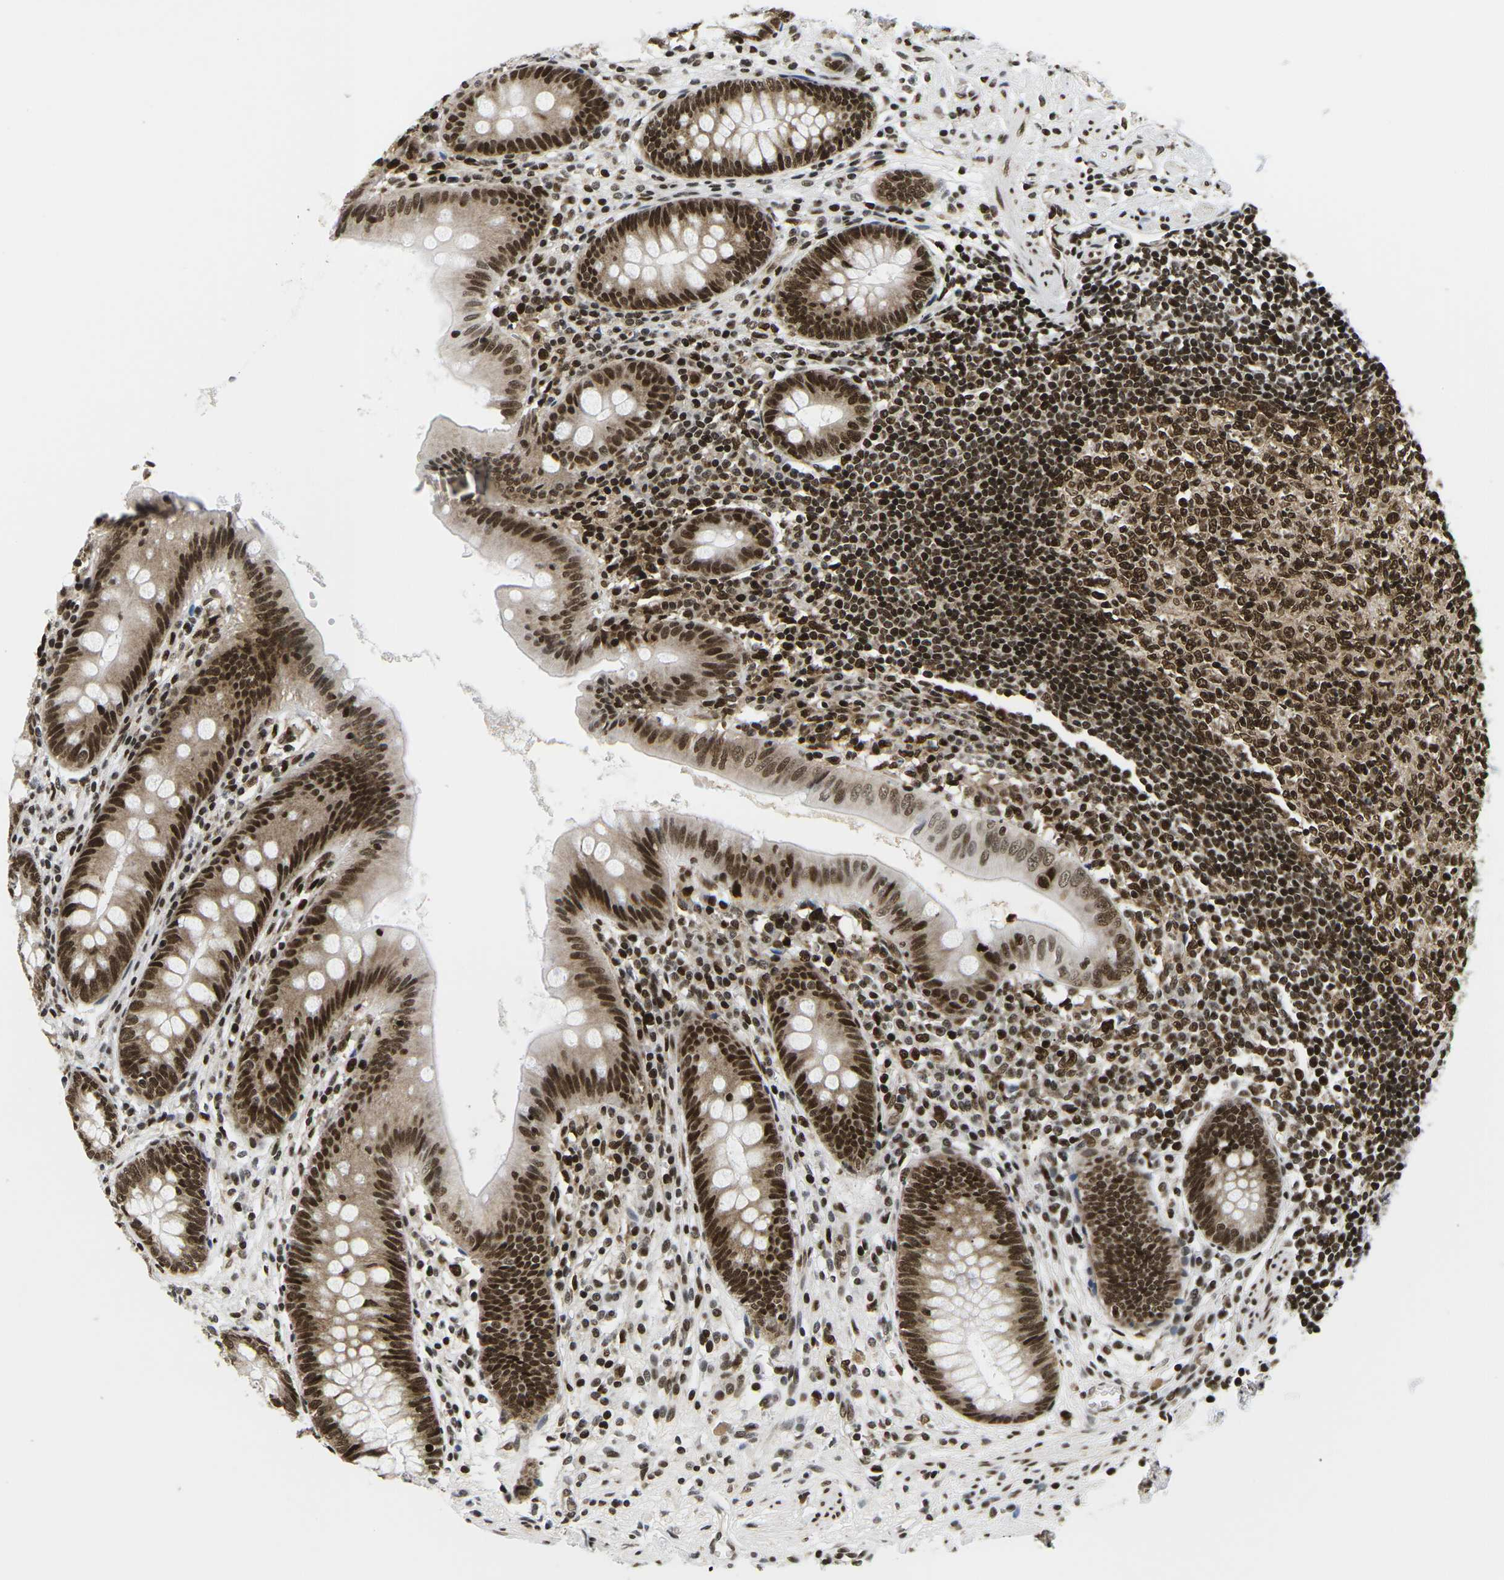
{"staining": {"intensity": "strong", "quantity": ">75%", "location": "cytoplasmic/membranous,nuclear"}, "tissue": "appendix", "cell_type": "Glandular cells", "image_type": "normal", "snomed": [{"axis": "morphology", "description": "Normal tissue, NOS"}, {"axis": "topography", "description": "Appendix"}], "caption": "Immunohistochemical staining of normal human appendix displays >75% levels of strong cytoplasmic/membranous,nuclear protein expression in about >75% of glandular cells. (DAB IHC with brightfield microscopy, high magnification).", "gene": "CELF1", "patient": {"sex": "male", "age": 56}}